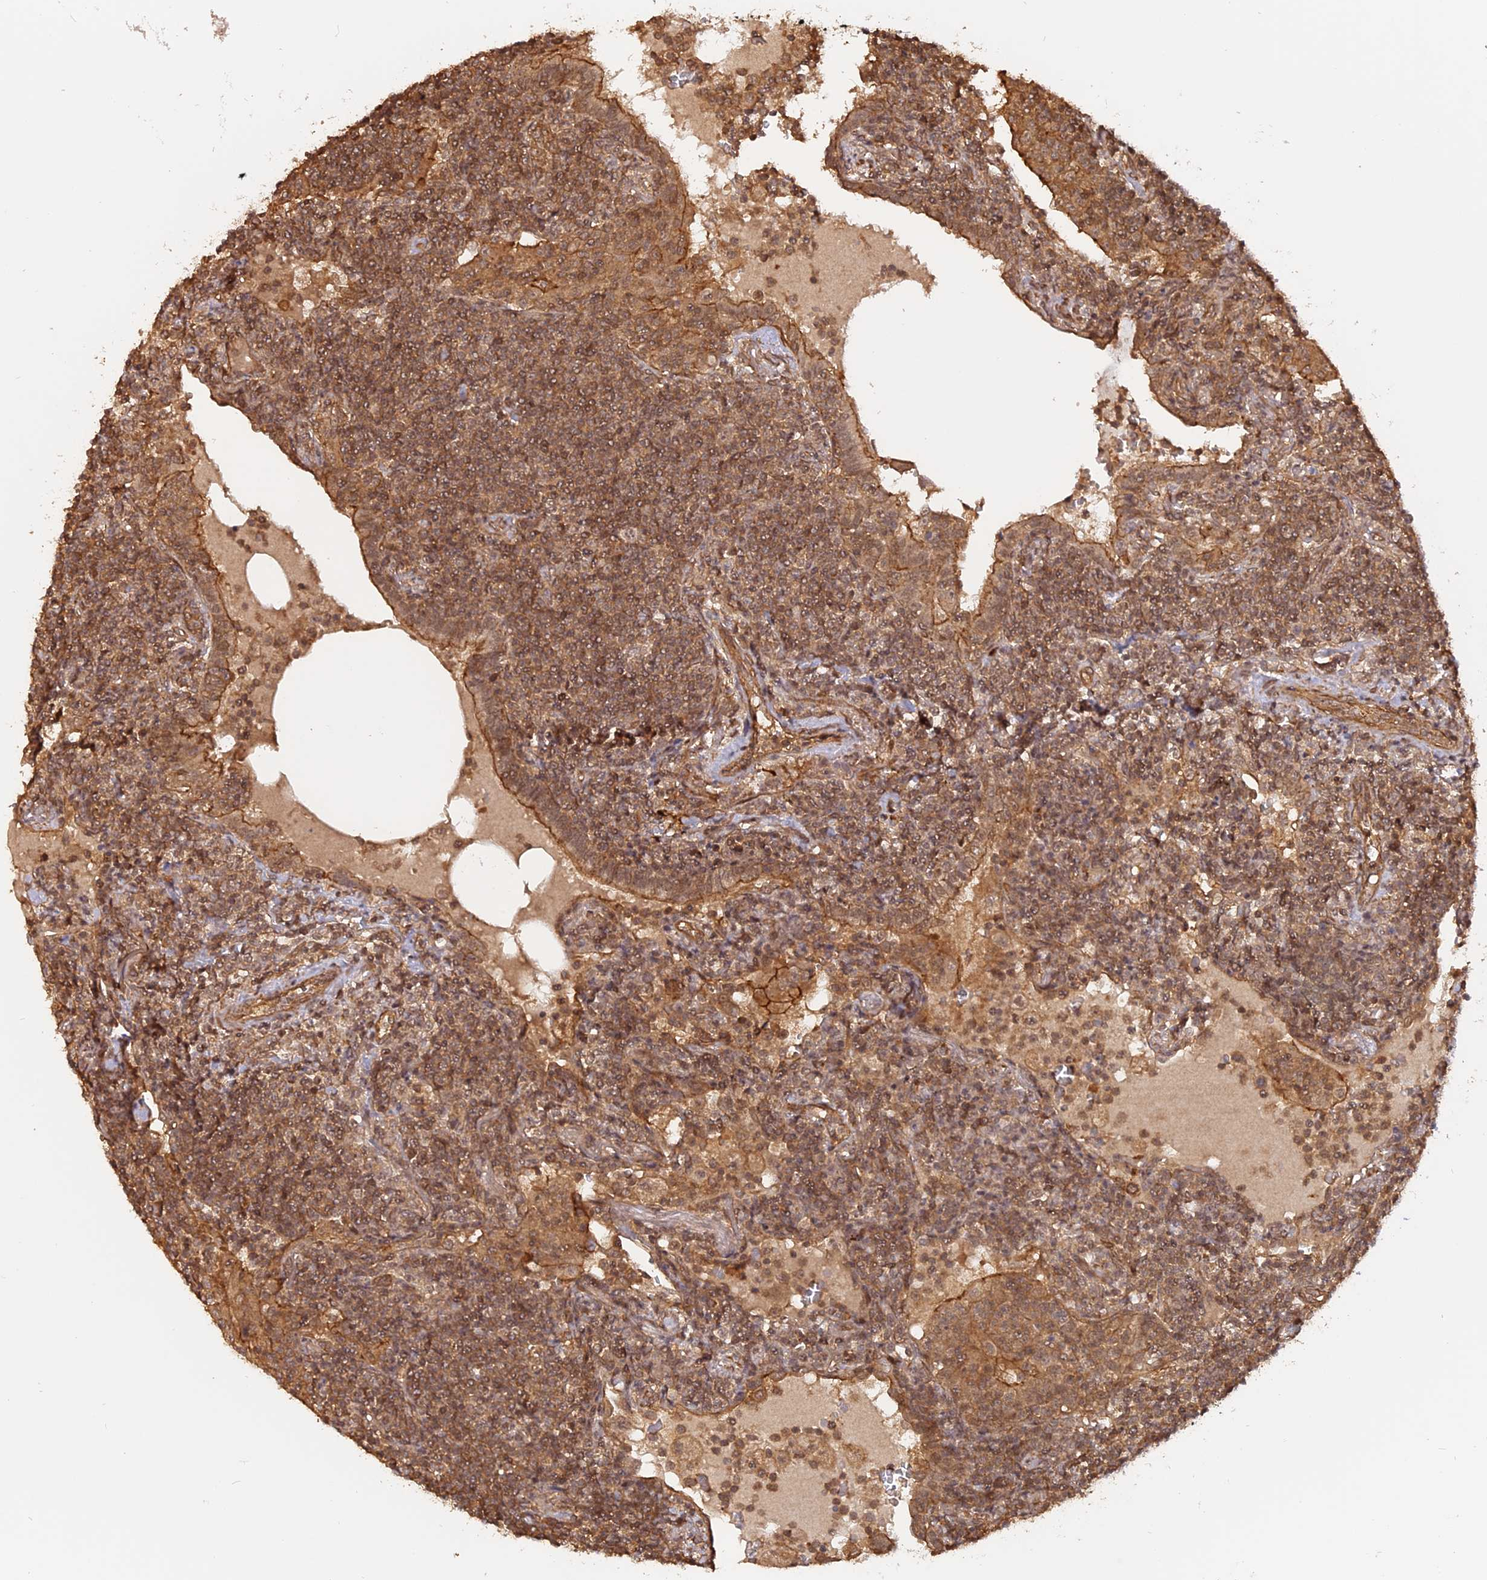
{"staining": {"intensity": "moderate", "quantity": ">75%", "location": "cytoplasmic/membranous,nuclear"}, "tissue": "lymphoma", "cell_type": "Tumor cells", "image_type": "cancer", "snomed": [{"axis": "morphology", "description": "Malignant lymphoma, non-Hodgkin's type, Low grade"}, {"axis": "topography", "description": "Lung"}], "caption": "Immunohistochemistry micrograph of neoplastic tissue: human lymphoma stained using immunohistochemistry (IHC) shows medium levels of moderate protein expression localized specifically in the cytoplasmic/membranous and nuclear of tumor cells, appearing as a cytoplasmic/membranous and nuclear brown color.", "gene": "CCDC174", "patient": {"sex": "female", "age": 71}}